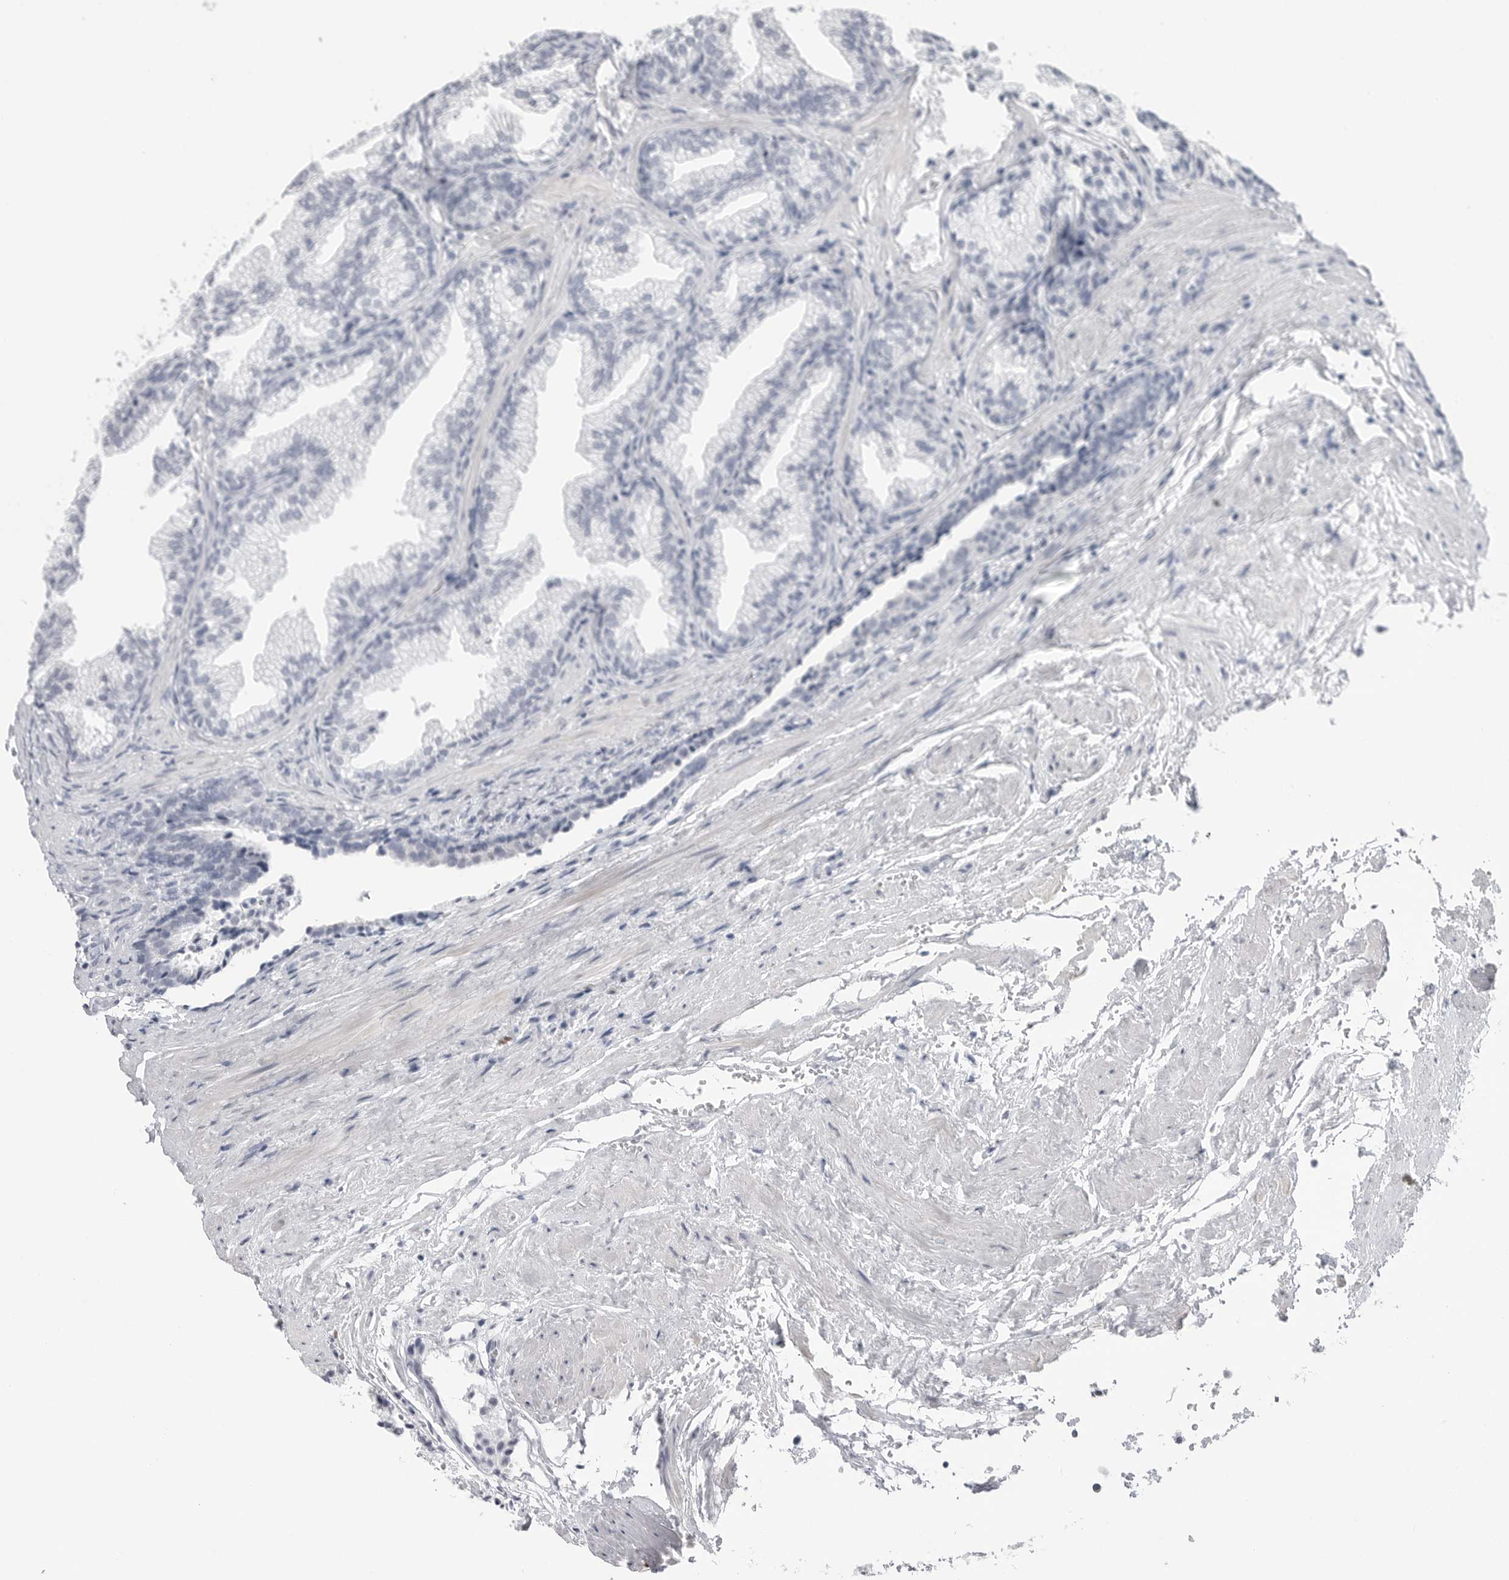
{"staining": {"intensity": "negative", "quantity": "none", "location": "none"}, "tissue": "prostate", "cell_type": "Glandular cells", "image_type": "normal", "snomed": [{"axis": "morphology", "description": "Normal tissue, NOS"}, {"axis": "topography", "description": "Prostate"}], "caption": "Immunohistochemistry photomicrograph of normal prostate: human prostate stained with DAB displays no significant protein staining in glandular cells.", "gene": "PGA3", "patient": {"sex": "male", "age": 76}}